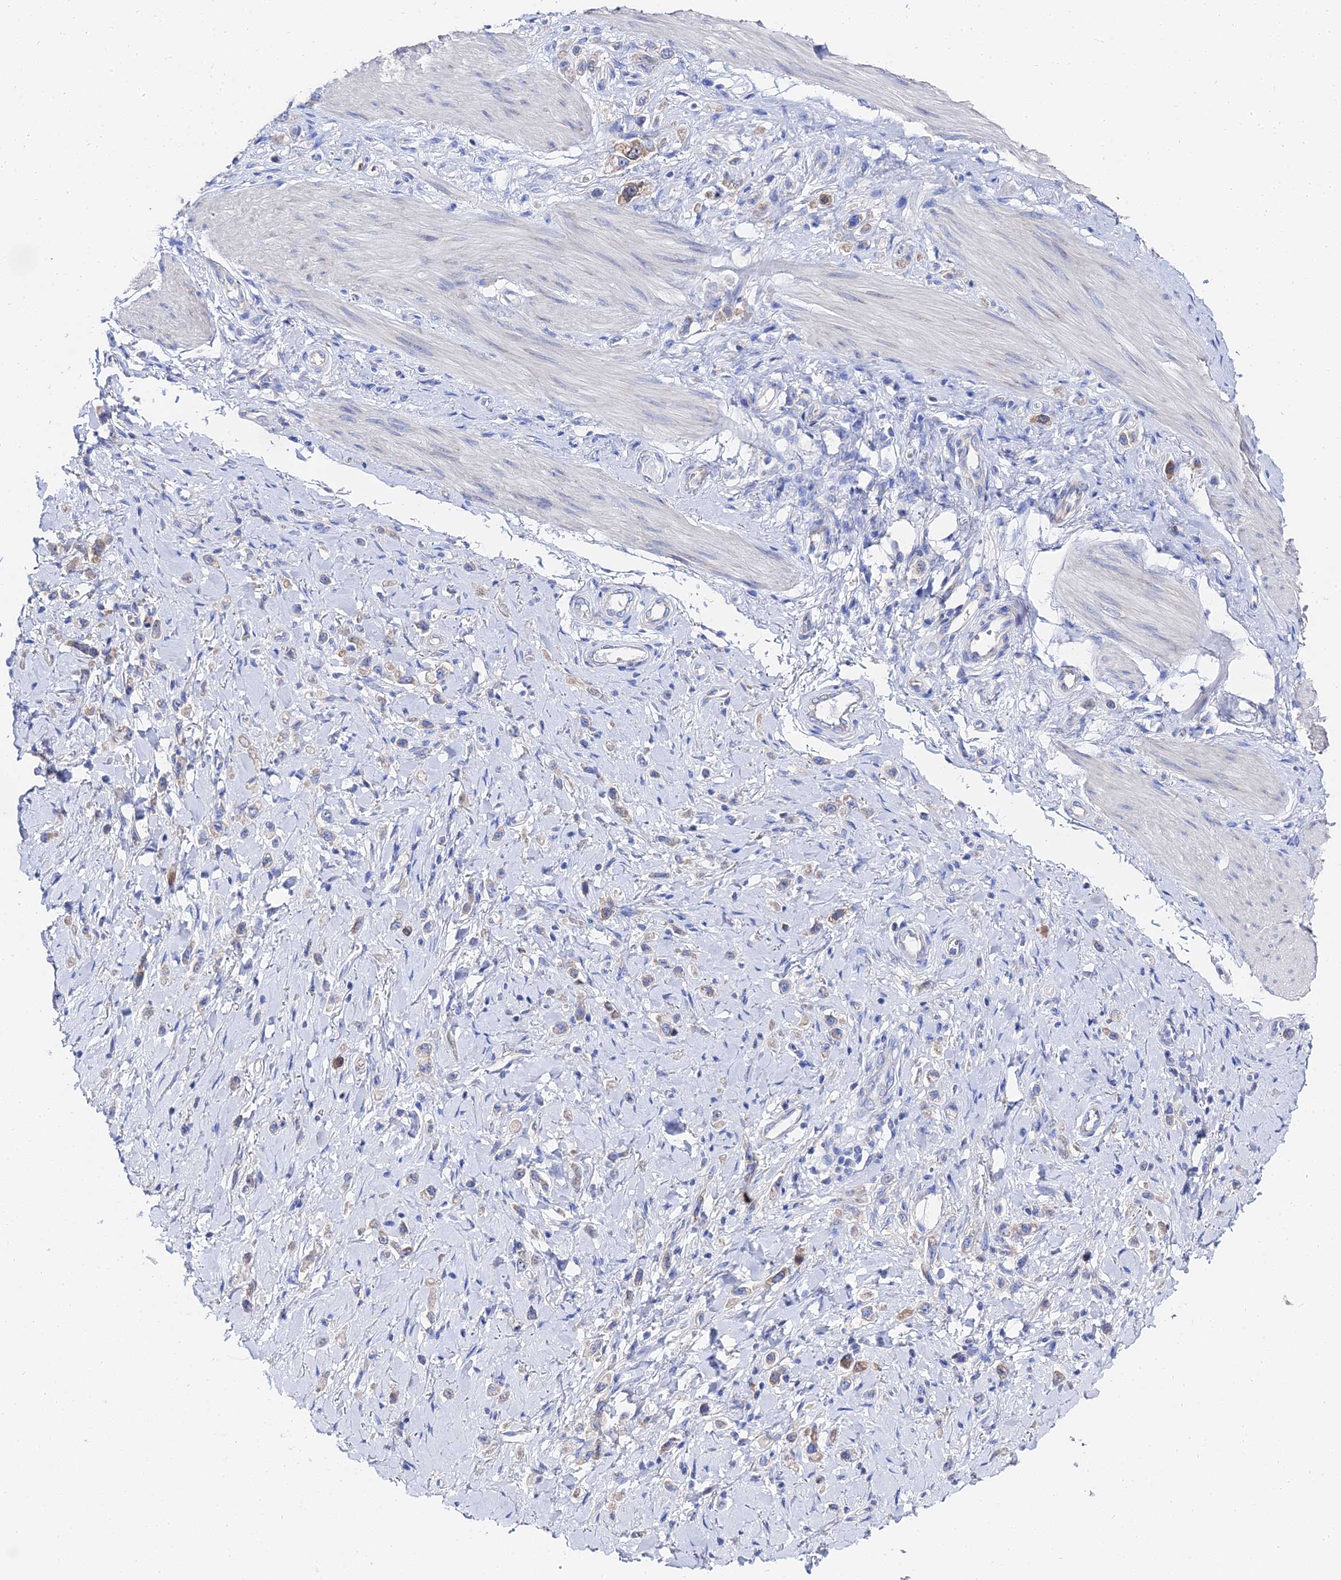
{"staining": {"intensity": "moderate", "quantity": "<25%", "location": "cytoplasmic/membranous"}, "tissue": "stomach cancer", "cell_type": "Tumor cells", "image_type": "cancer", "snomed": [{"axis": "morphology", "description": "Adenocarcinoma, NOS"}, {"axis": "topography", "description": "Stomach"}], "caption": "Stomach cancer (adenocarcinoma) stained with immunohistochemistry displays moderate cytoplasmic/membranous staining in about <25% of tumor cells. (DAB IHC with brightfield microscopy, high magnification).", "gene": "PTTG1", "patient": {"sex": "female", "age": 65}}